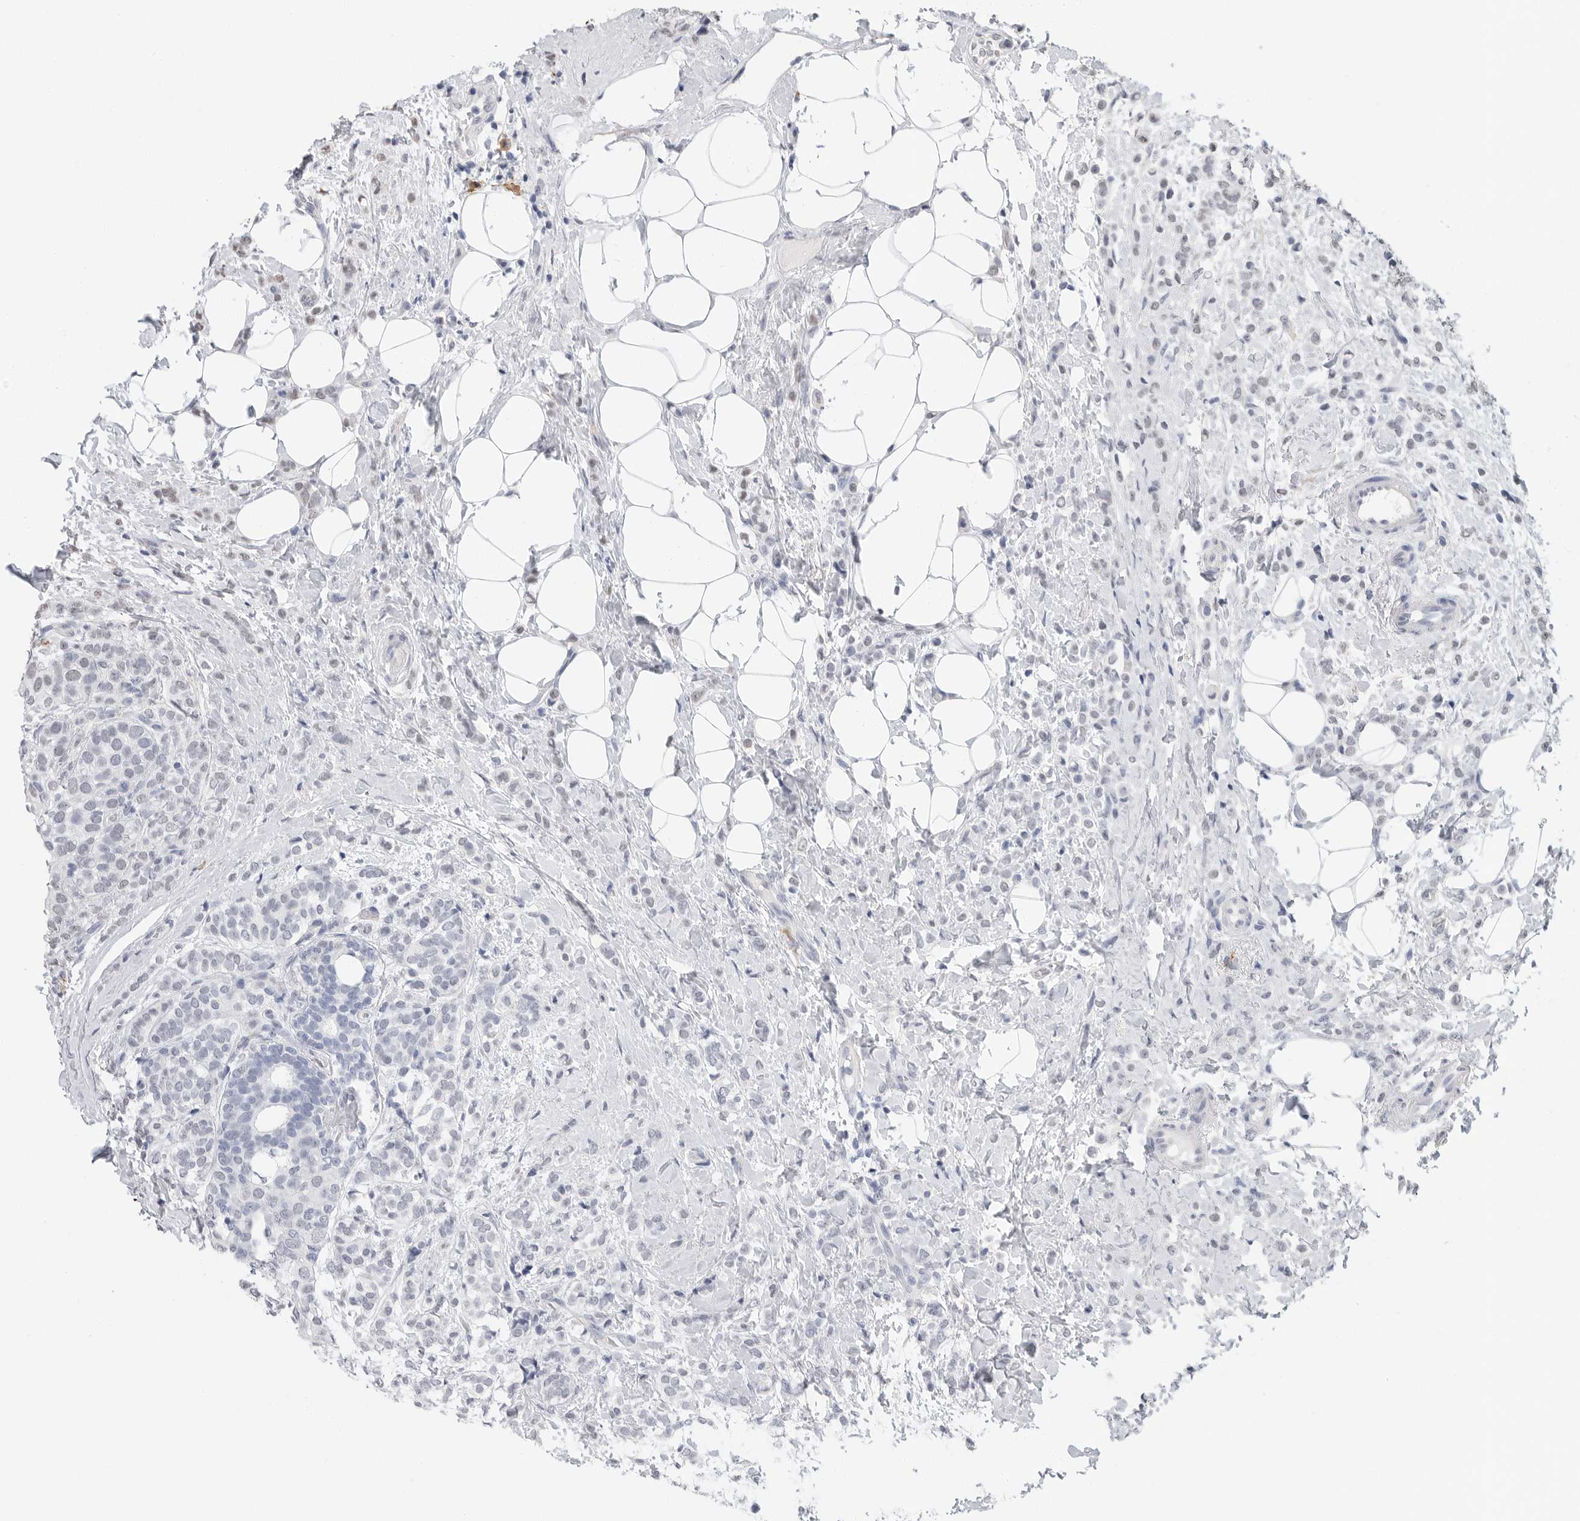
{"staining": {"intensity": "negative", "quantity": "none", "location": "none"}, "tissue": "breast cancer", "cell_type": "Tumor cells", "image_type": "cancer", "snomed": [{"axis": "morphology", "description": "Lobular carcinoma"}, {"axis": "topography", "description": "Breast"}], "caption": "Protein analysis of breast cancer (lobular carcinoma) demonstrates no significant staining in tumor cells.", "gene": "ARHGEF10", "patient": {"sex": "female", "age": 50}}